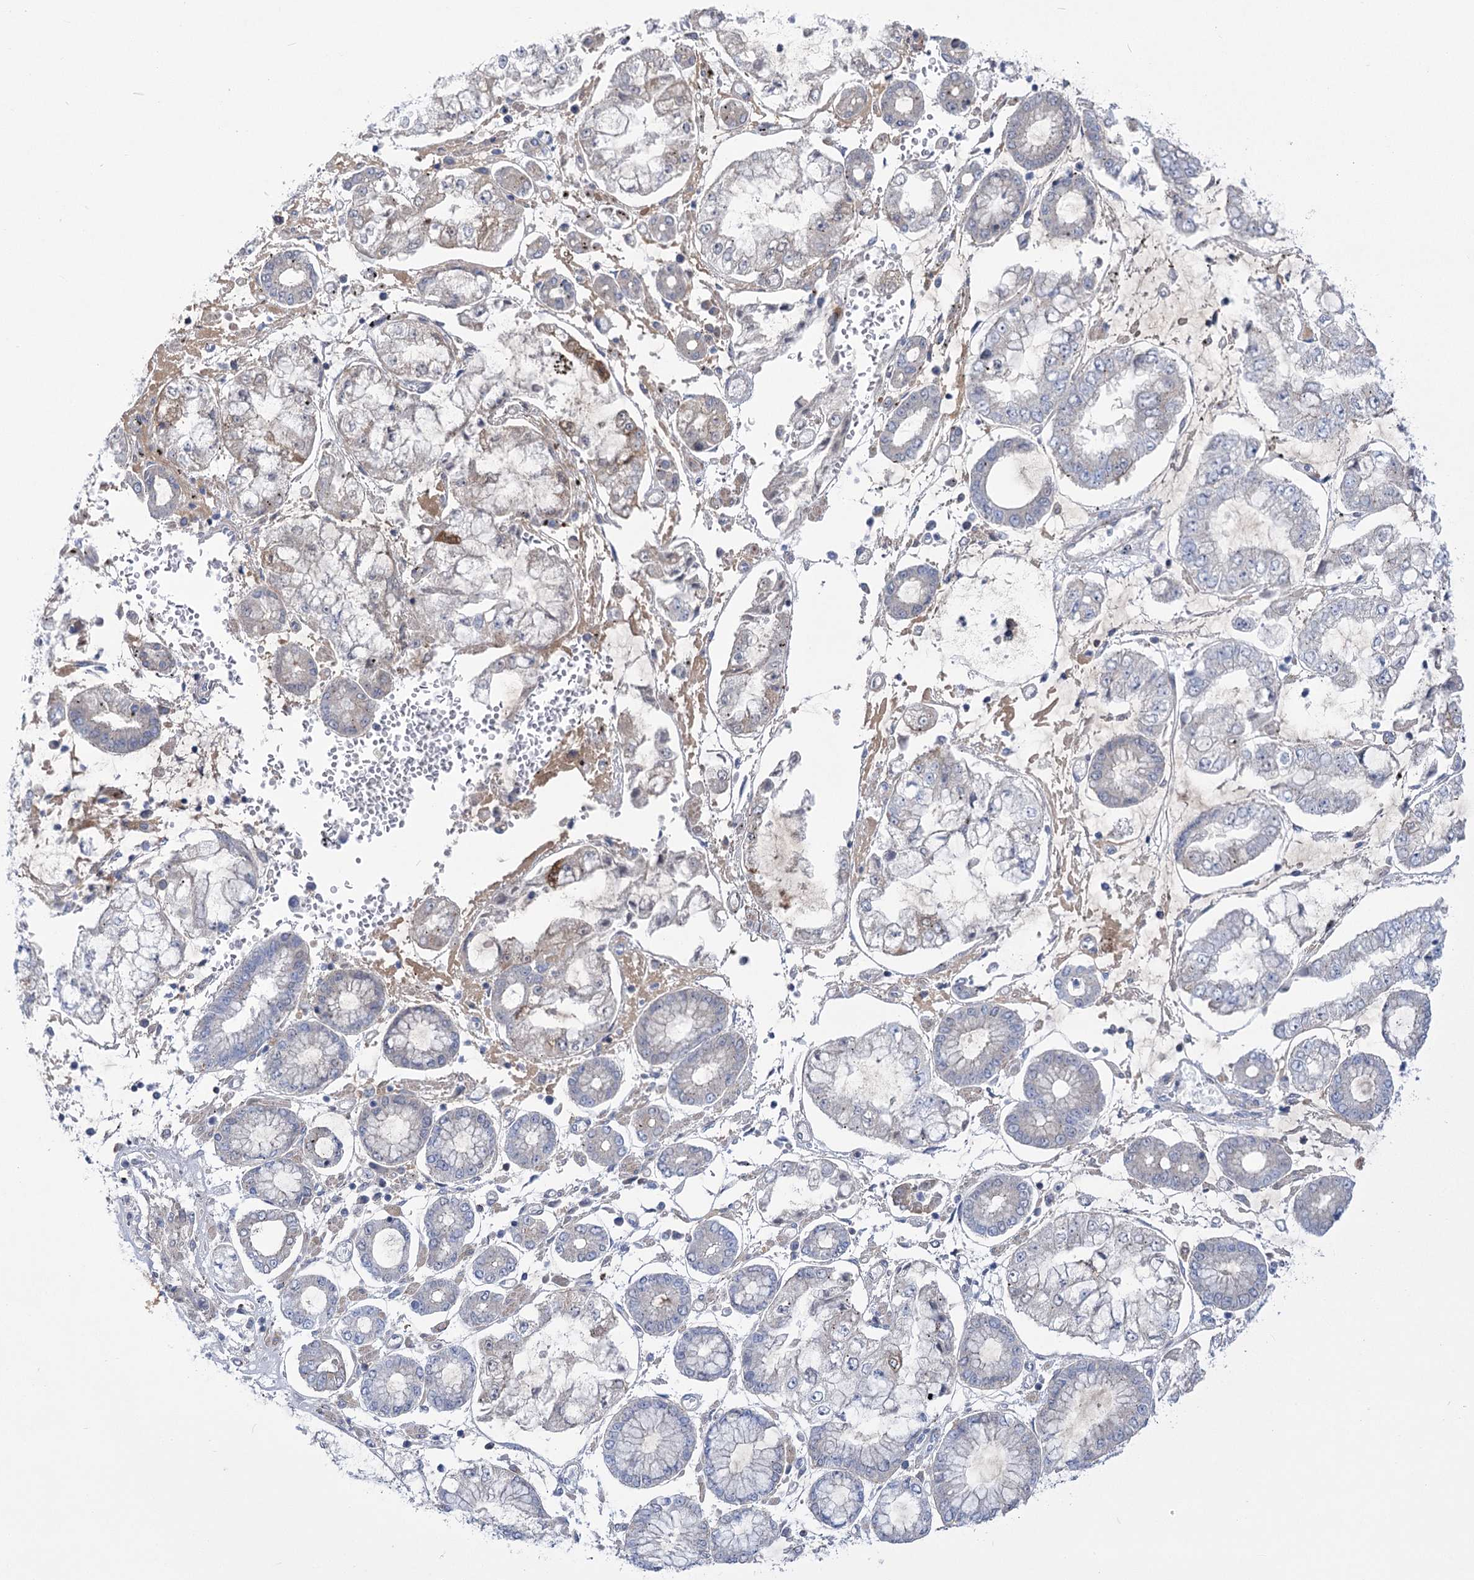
{"staining": {"intensity": "negative", "quantity": "none", "location": "none"}, "tissue": "stomach cancer", "cell_type": "Tumor cells", "image_type": "cancer", "snomed": [{"axis": "morphology", "description": "Adenocarcinoma, NOS"}, {"axis": "topography", "description": "Stomach"}], "caption": "Image shows no protein staining in tumor cells of stomach adenocarcinoma tissue.", "gene": "PCDHA1", "patient": {"sex": "male", "age": 76}}